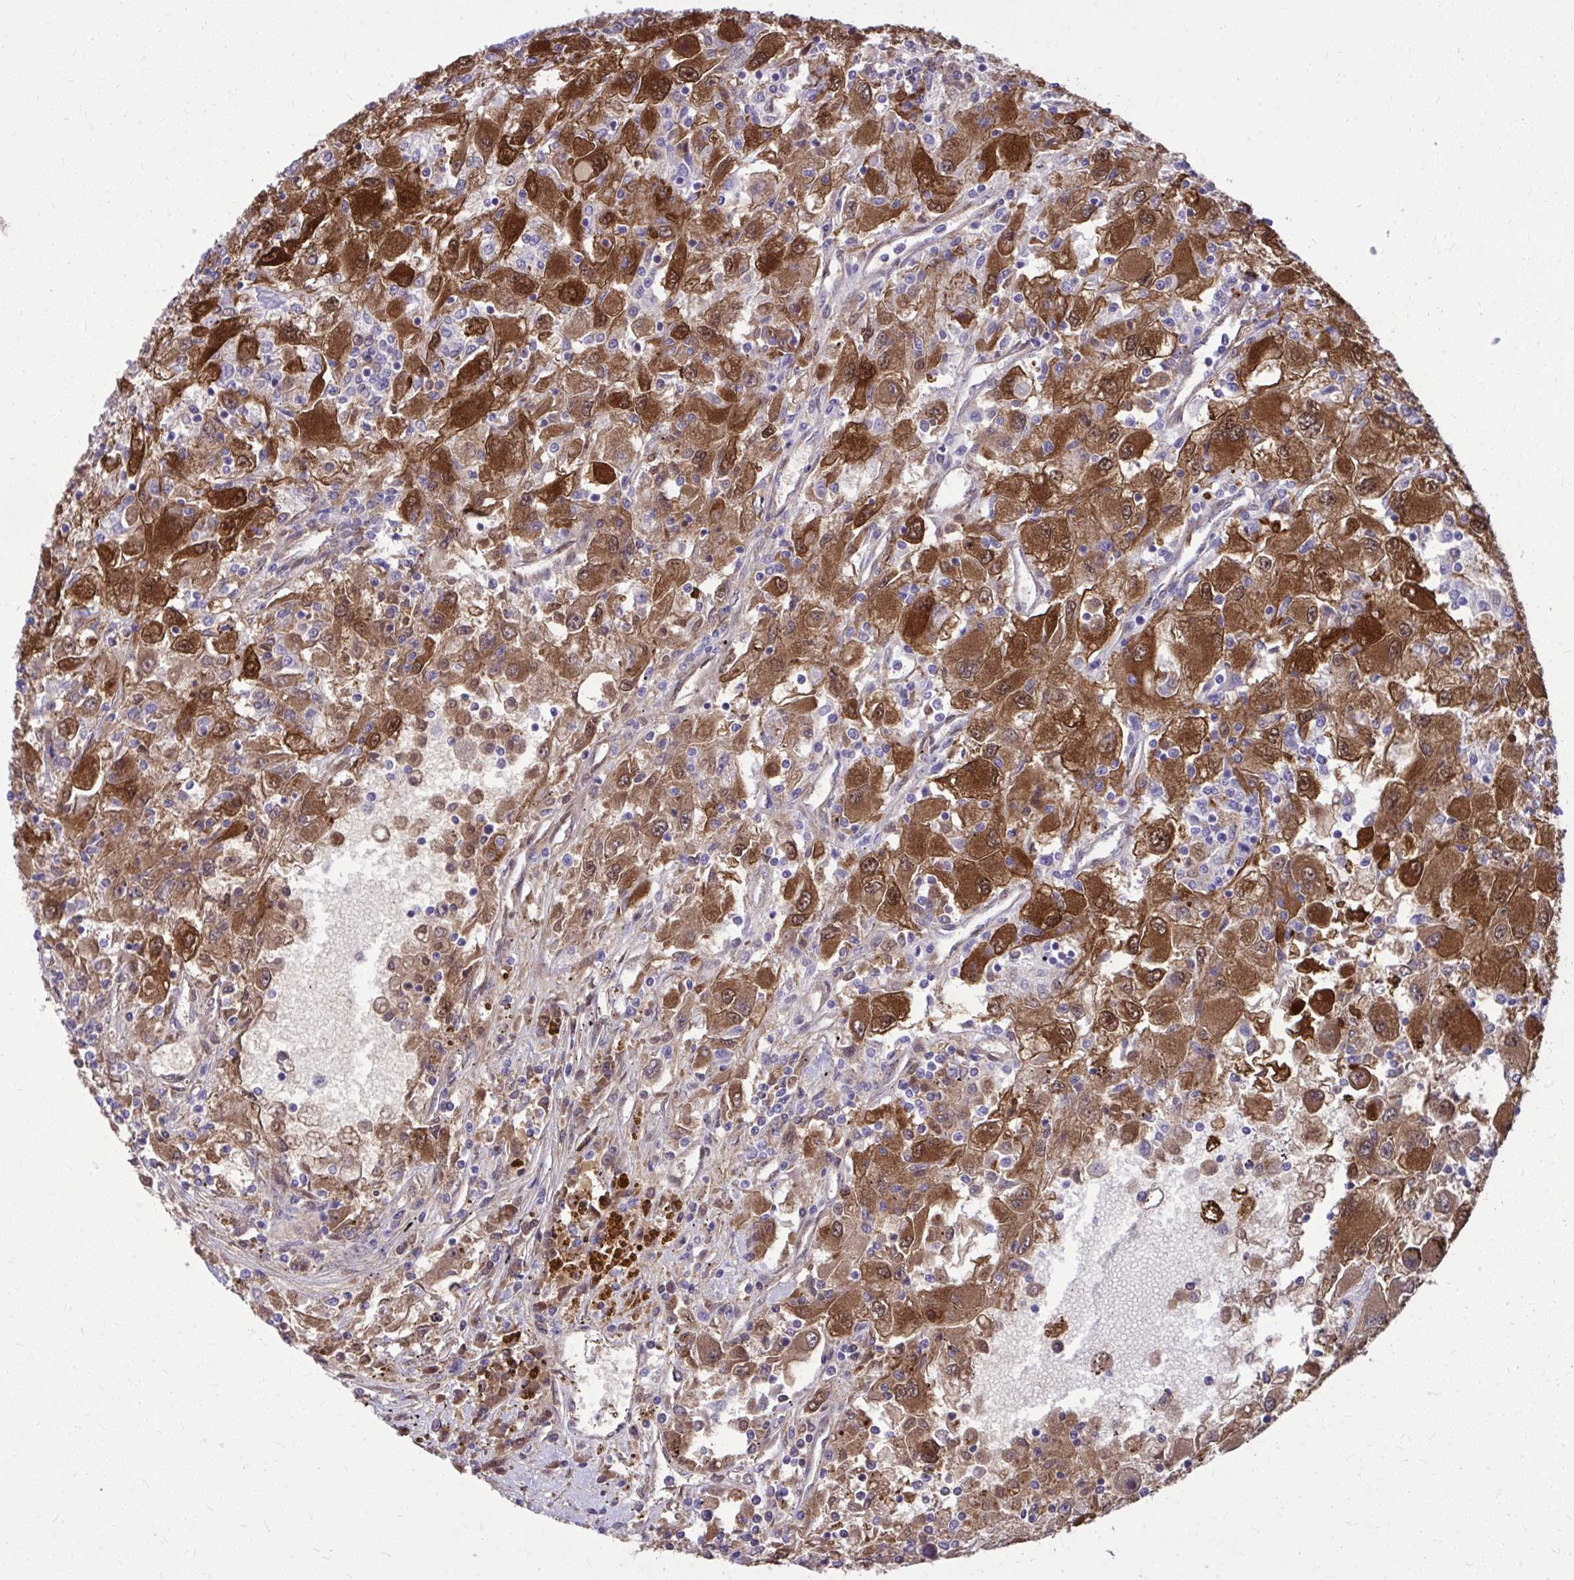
{"staining": {"intensity": "strong", "quantity": ">75%", "location": "cytoplasmic/membranous"}, "tissue": "renal cancer", "cell_type": "Tumor cells", "image_type": "cancer", "snomed": [{"axis": "morphology", "description": "Adenocarcinoma, NOS"}, {"axis": "topography", "description": "Kidney"}], "caption": "An IHC photomicrograph of neoplastic tissue is shown. Protein staining in brown shows strong cytoplasmic/membranous positivity in renal cancer (adenocarcinoma) within tumor cells.", "gene": "NNMT", "patient": {"sex": "female", "age": 67}}